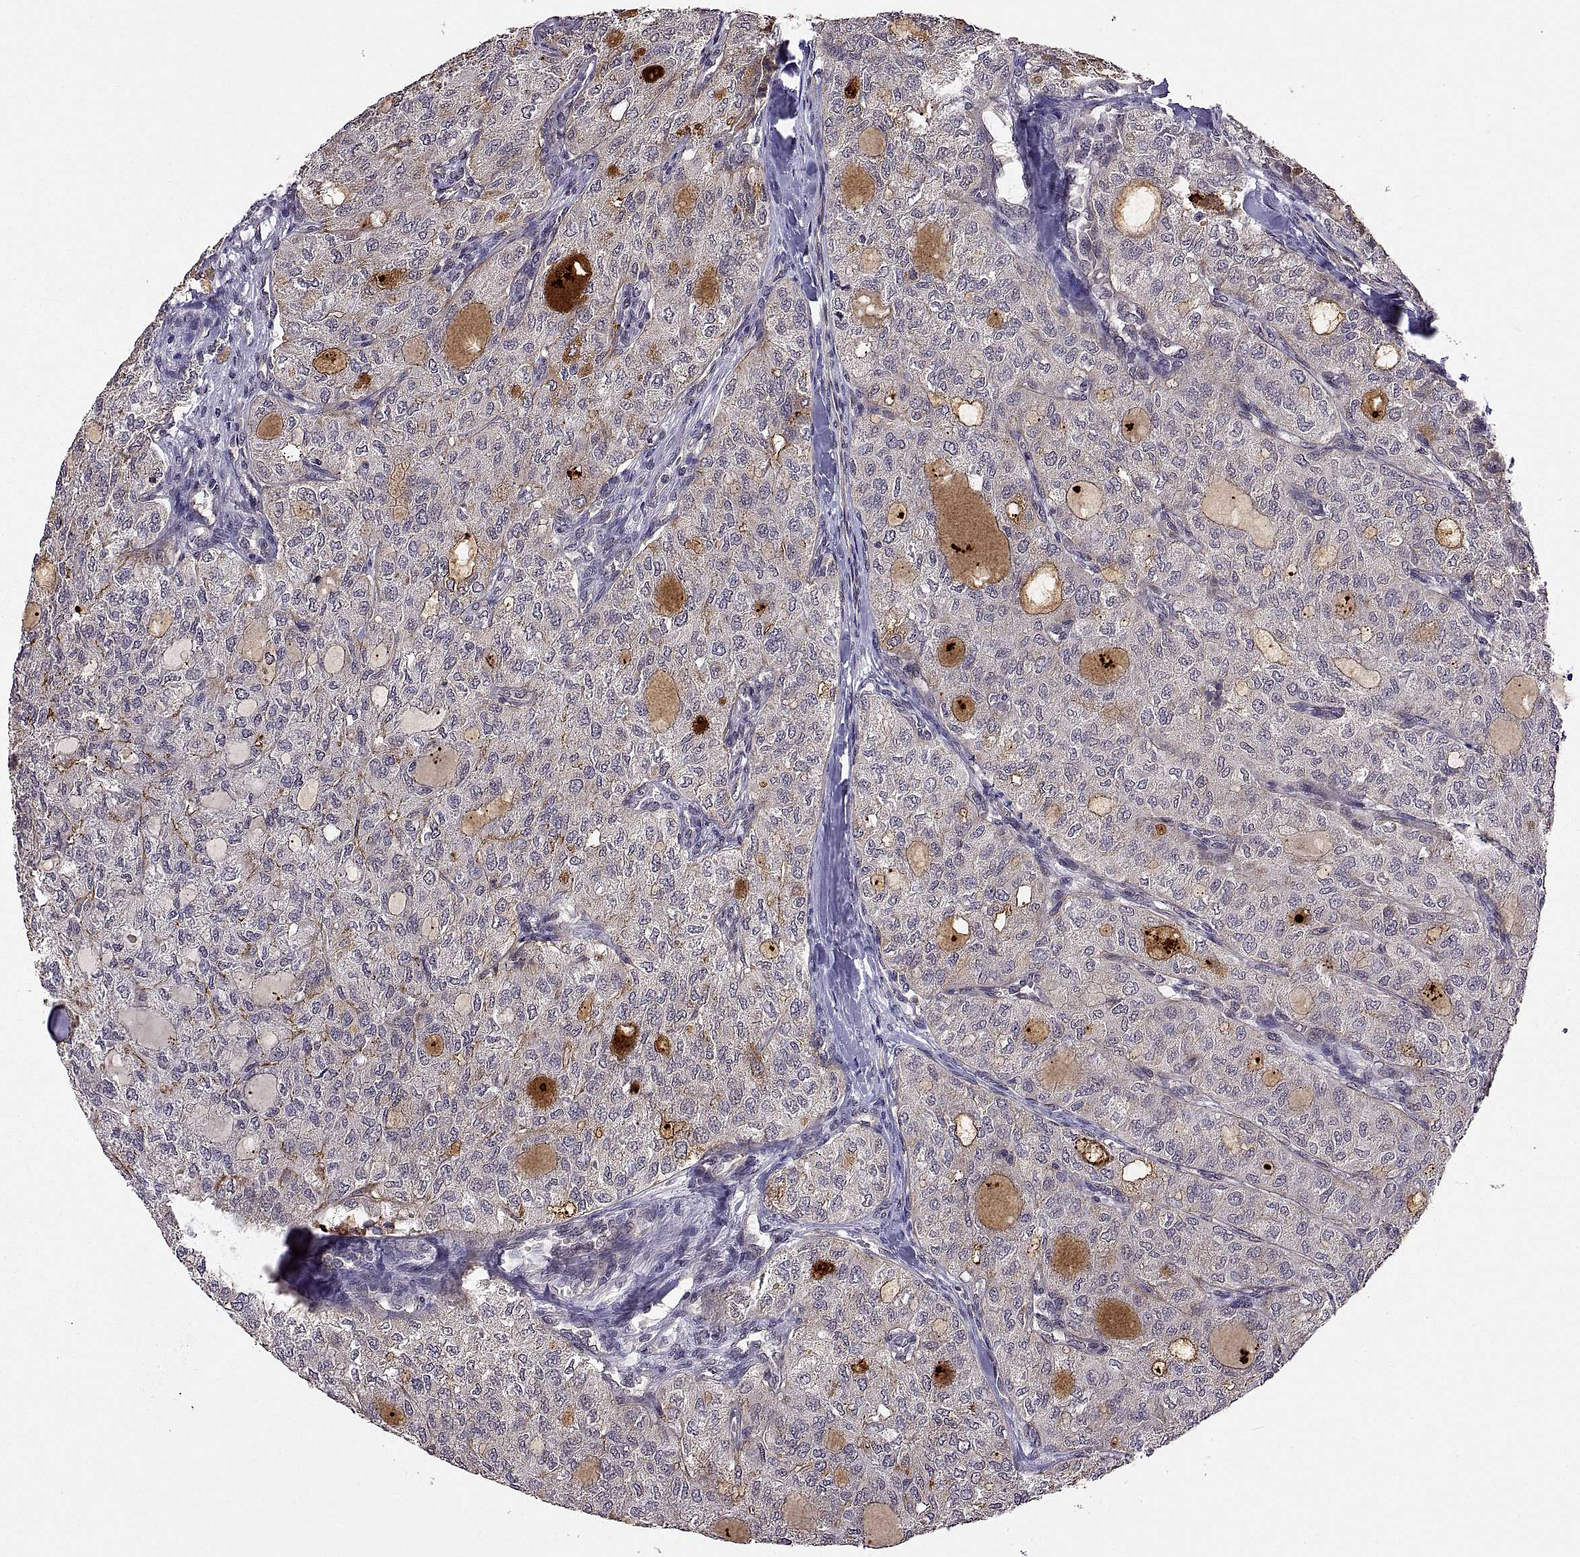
{"staining": {"intensity": "negative", "quantity": "none", "location": "none"}, "tissue": "thyroid cancer", "cell_type": "Tumor cells", "image_type": "cancer", "snomed": [{"axis": "morphology", "description": "Follicular adenoma carcinoma, NOS"}, {"axis": "topography", "description": "Thyroid gland"}], "caption": "DAB (3,3'-diaminobenzidine) immunohistochemical staining of human thyroid cancer (follicular adenoma carcinoma) reveals no significant positivity in tumor cells. Brightfield microscopy of immunohistochemistry stained with DAB (brown) and hematoxylin (blue), captured at high magnification.", "gene": "LAMA1", "patient": {"sex": "male", "age": 75}}